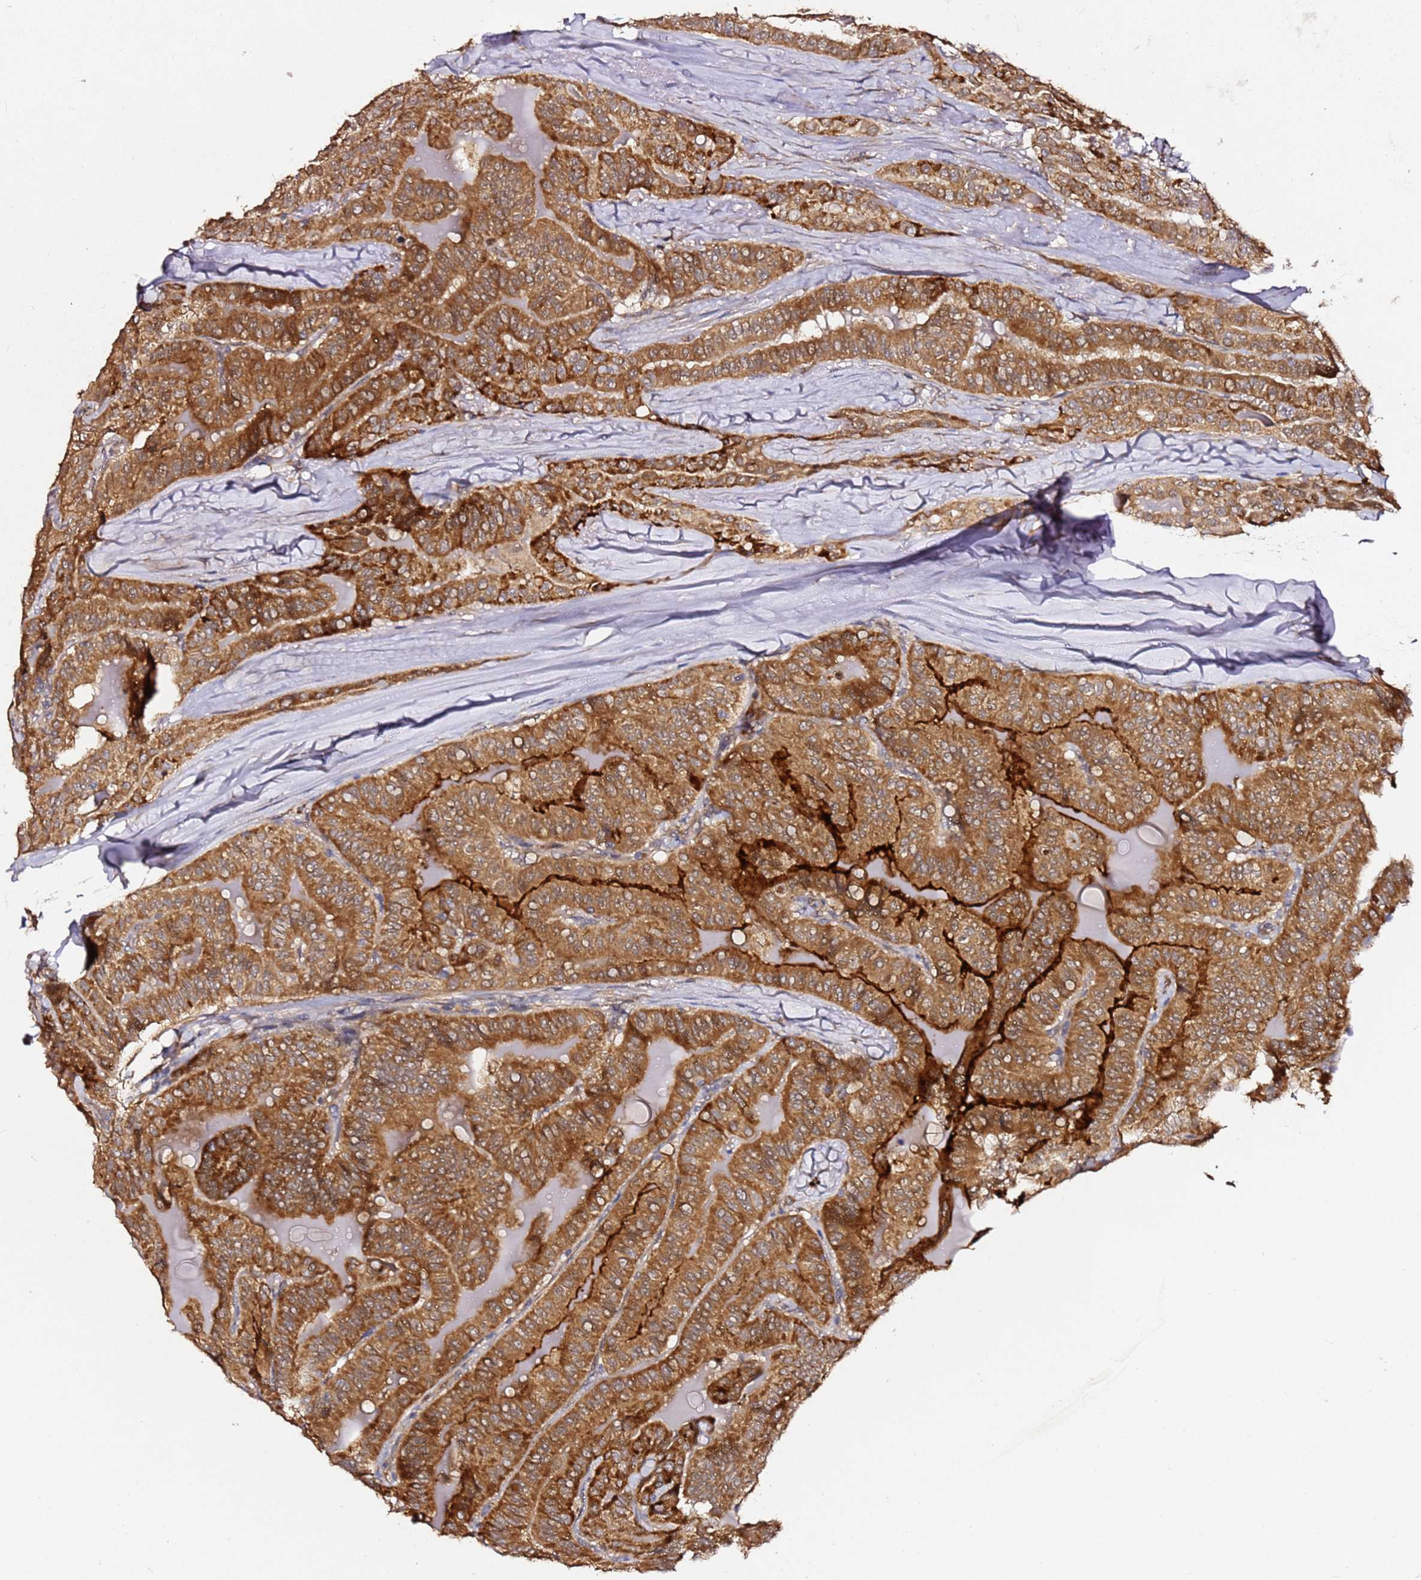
{"staining": {"intensity": "strong", "quantity": ">75%", "location": "cytoplasmic/membranous"}, "tissue": "thyroid cancer", "cell_type": "Tumor cells", "image_type": "cancer", "snomed": [{"axis": "morphology", "description": "Papillary adenocarcinoma, NOS"}, {"axis": "topography", "description": "Thyroid gland"}], "caption": "Immunohistochemical staining of papillary adenocarcinoma (thyroid) exhibits high levels of strong cytoplasmic/membranous protein staining in approximately >75% of tumor cells.", "gene": "ALG11", "patient": {"sex": "female", "age": 68}}